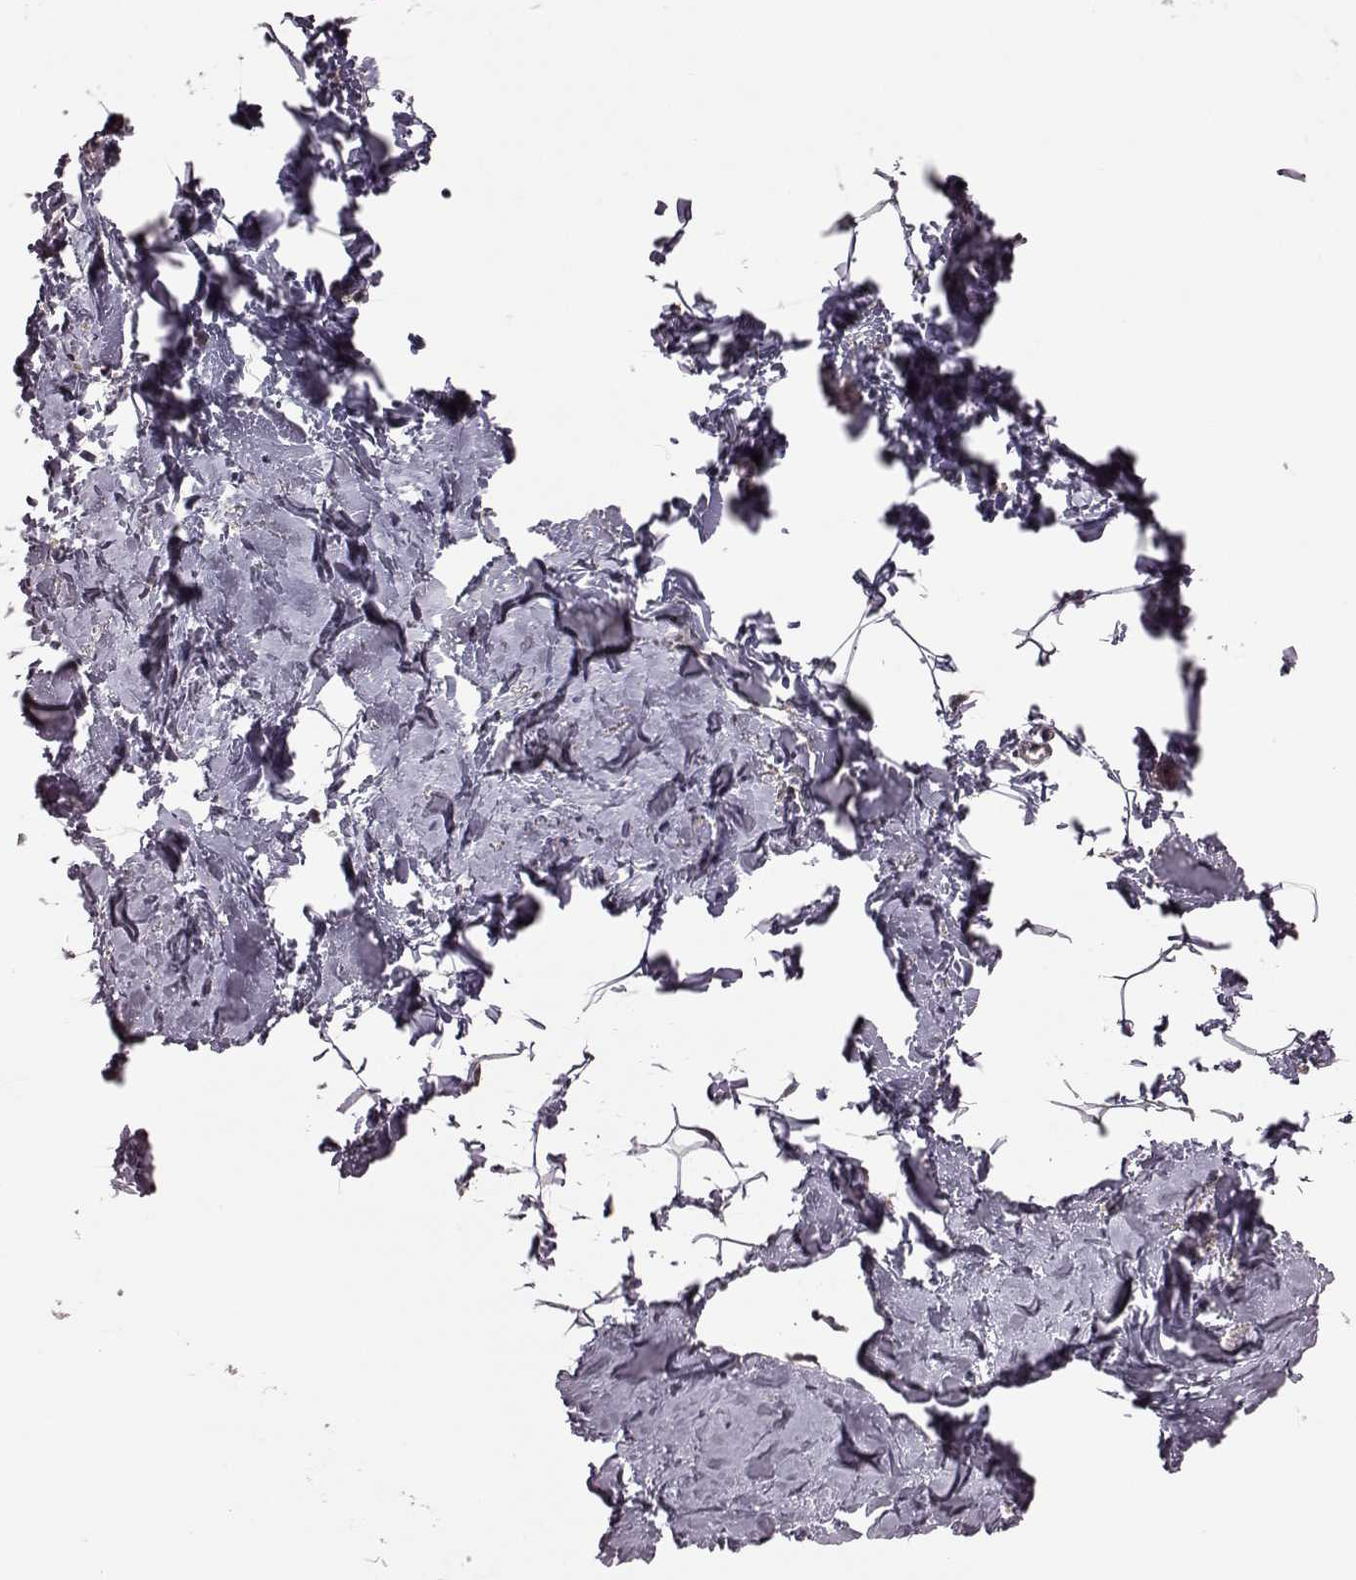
{"staining": {"intensity": "negative", "quantity": "none", "location": "none"}, "tissue": "breast", "cell_type": "Adipocytes", "image_type": "normal", "snomed": [{"axis": "morphology", "description": "Normal tissue, NOS"}, {"axis": "topography", "description": "Breast"}], "caption": "Adipocytes are negative for protein expression in unremarkable human breast. (DAB IHC visualized using brightfield microscopy, high magnification).", "gene": "FNIP2", "patient": {"sex": "female", "age": 32}}